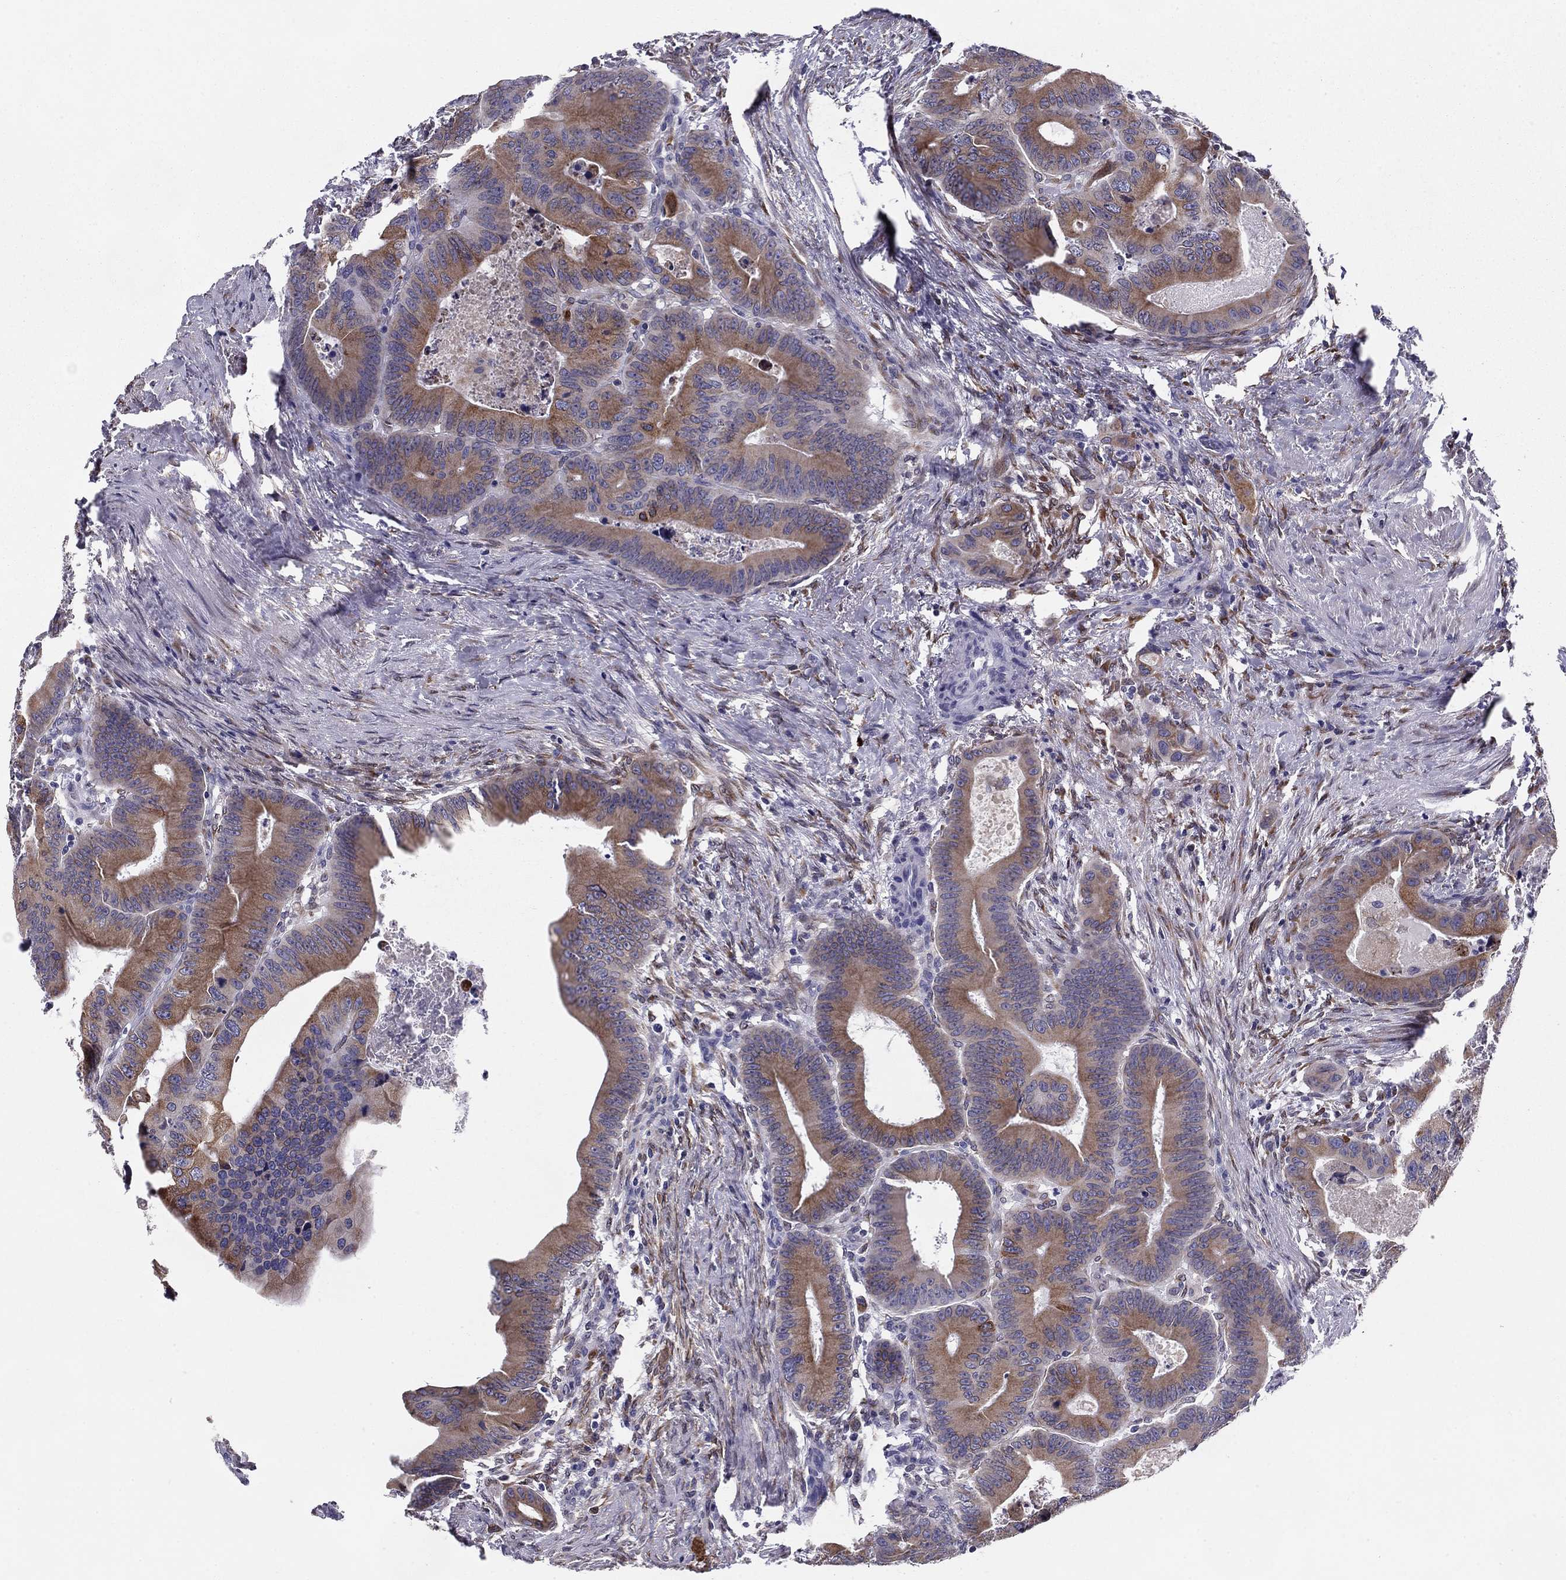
{"staining": {"intensity": "moderate", "quantity": ">75%", "location": "cytoplasmic/membranous"}, "tissue": "colorectal cancer", "cell_type": "Tumor cells", "image_type": "cancer", "snomed": [{"axis": "morphology", "description": "Adenocarcinoma, NOS"}, {"axis": "topography", "description": "Rectum"}], "caption": "Protein expression analysis of colorectal cancer demonstrates moderate cytoplasmic/membranous staining in about >75% of tumor cells.", "gene": "TMED3", "patient": {"sex": "male", "age": 64}}